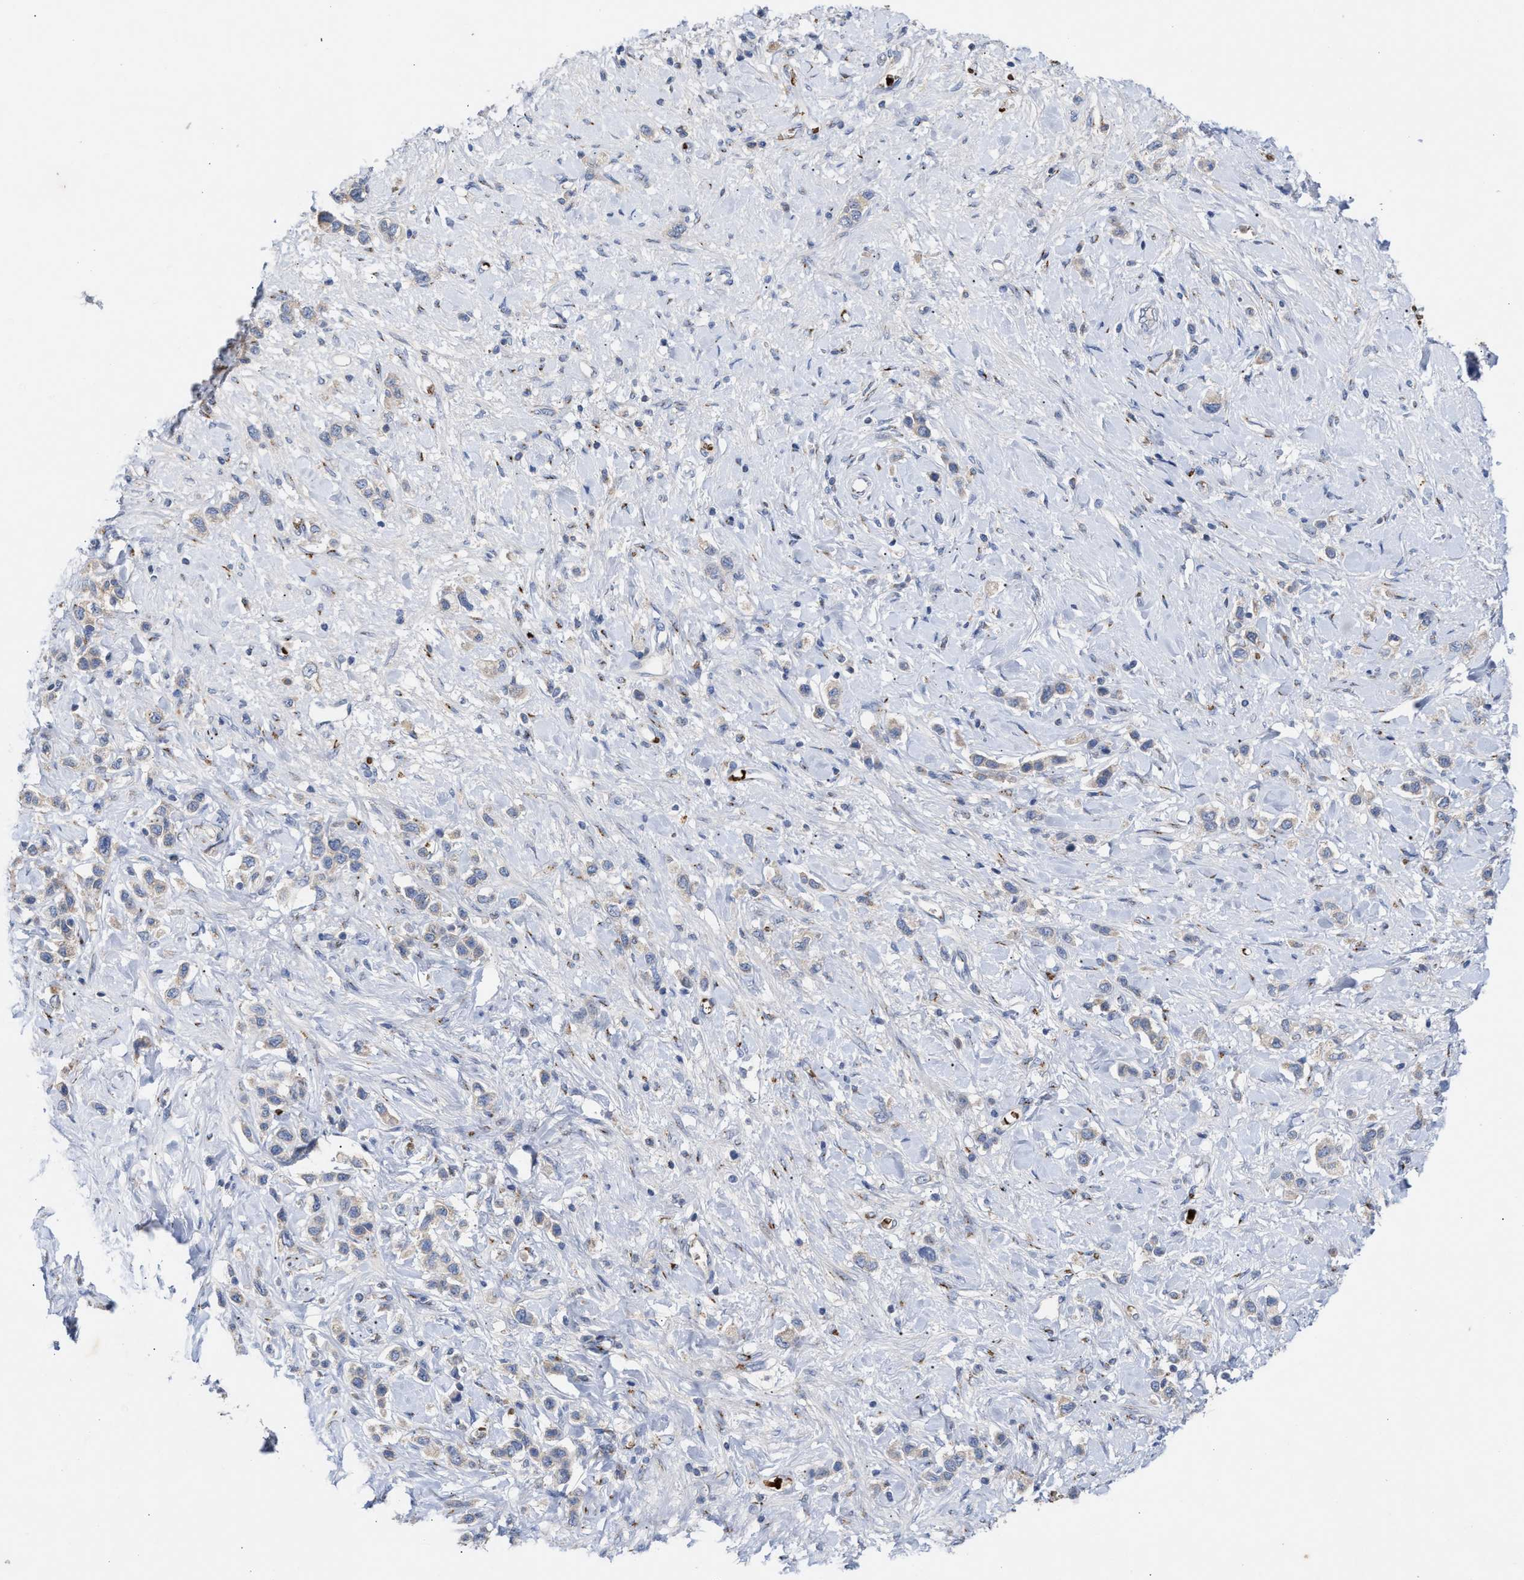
{"staining": {"intensity": "negative", "quantity": "none", "location": "none"}, "tissue": "stomach cancer", "cell_type": "Tumor cells", "image_type": "cancer", "snomed": [{"axis": "morphology", "description": "Adenocarcinoma, NOS"}, {"axis": "topography", "description": "Stomach"}], "caption": "Tumor cells are negative for brown protein staining in stomach adenocarcinoma.", "gene": "CCL2", "patient": {"sex": "female", "age": 65}}